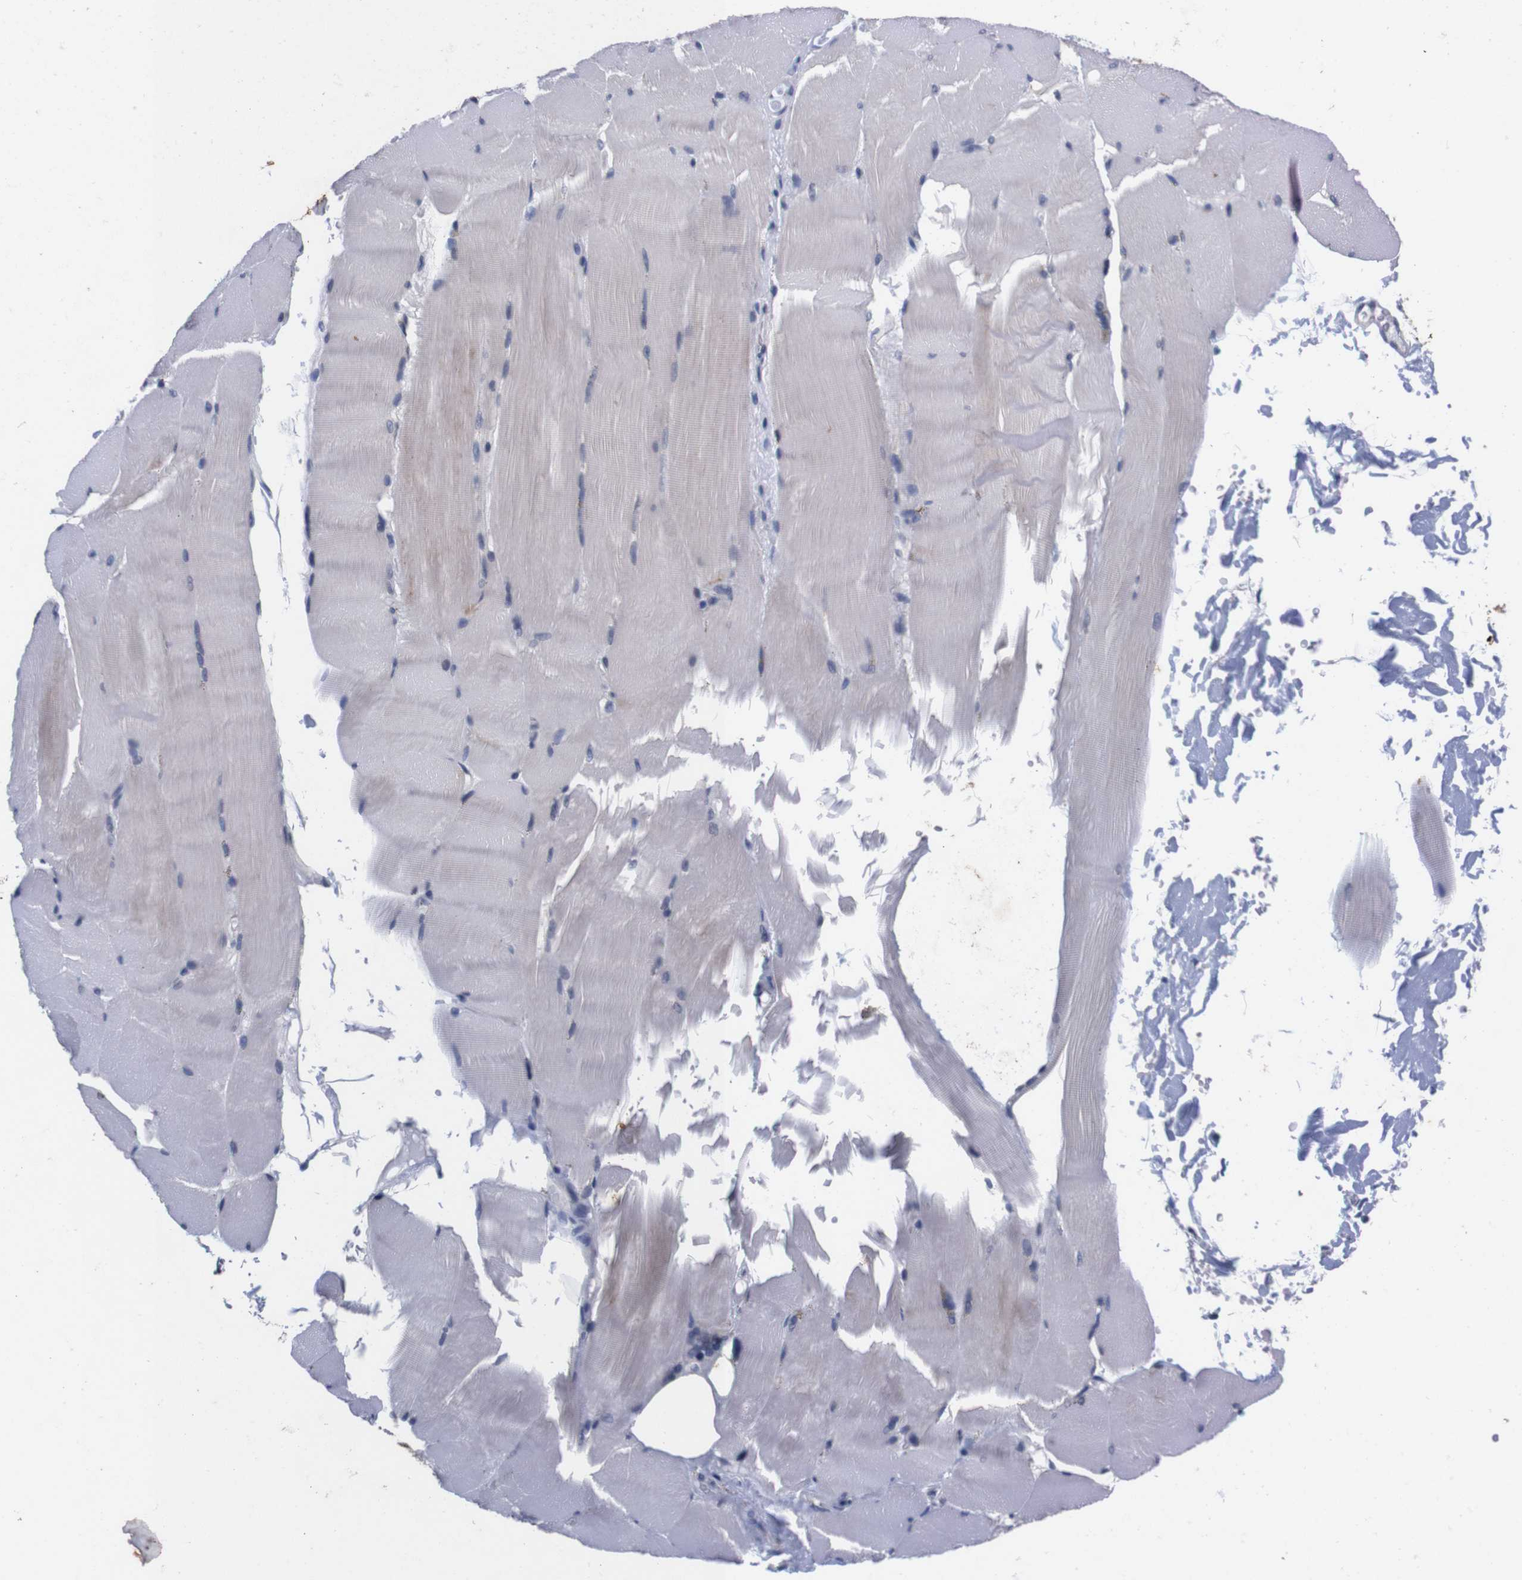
{"staining": {"intensity": "negative", "quantity": "none", "location": "none"}, "tissue": "skeletal muscle", "cell_type": "Myocytes", "image_type": "normal", "snomed": [{"axis": "morphology", "description": "Normal tissue, NOS"}, {"axis": "topography", "description": "Skin"}, {"axis": "topography", "description": "Skeletal muscle"}], "caption": "This image is of normal skeletal muscle stained with immunohistochemistry (IHC) to label a protein in brown with the nuclei are counter-stained blue. There is no expression in myocytes.", "gene": "TNFRSF21", "patient": {"sex": "male", "age": 83}}